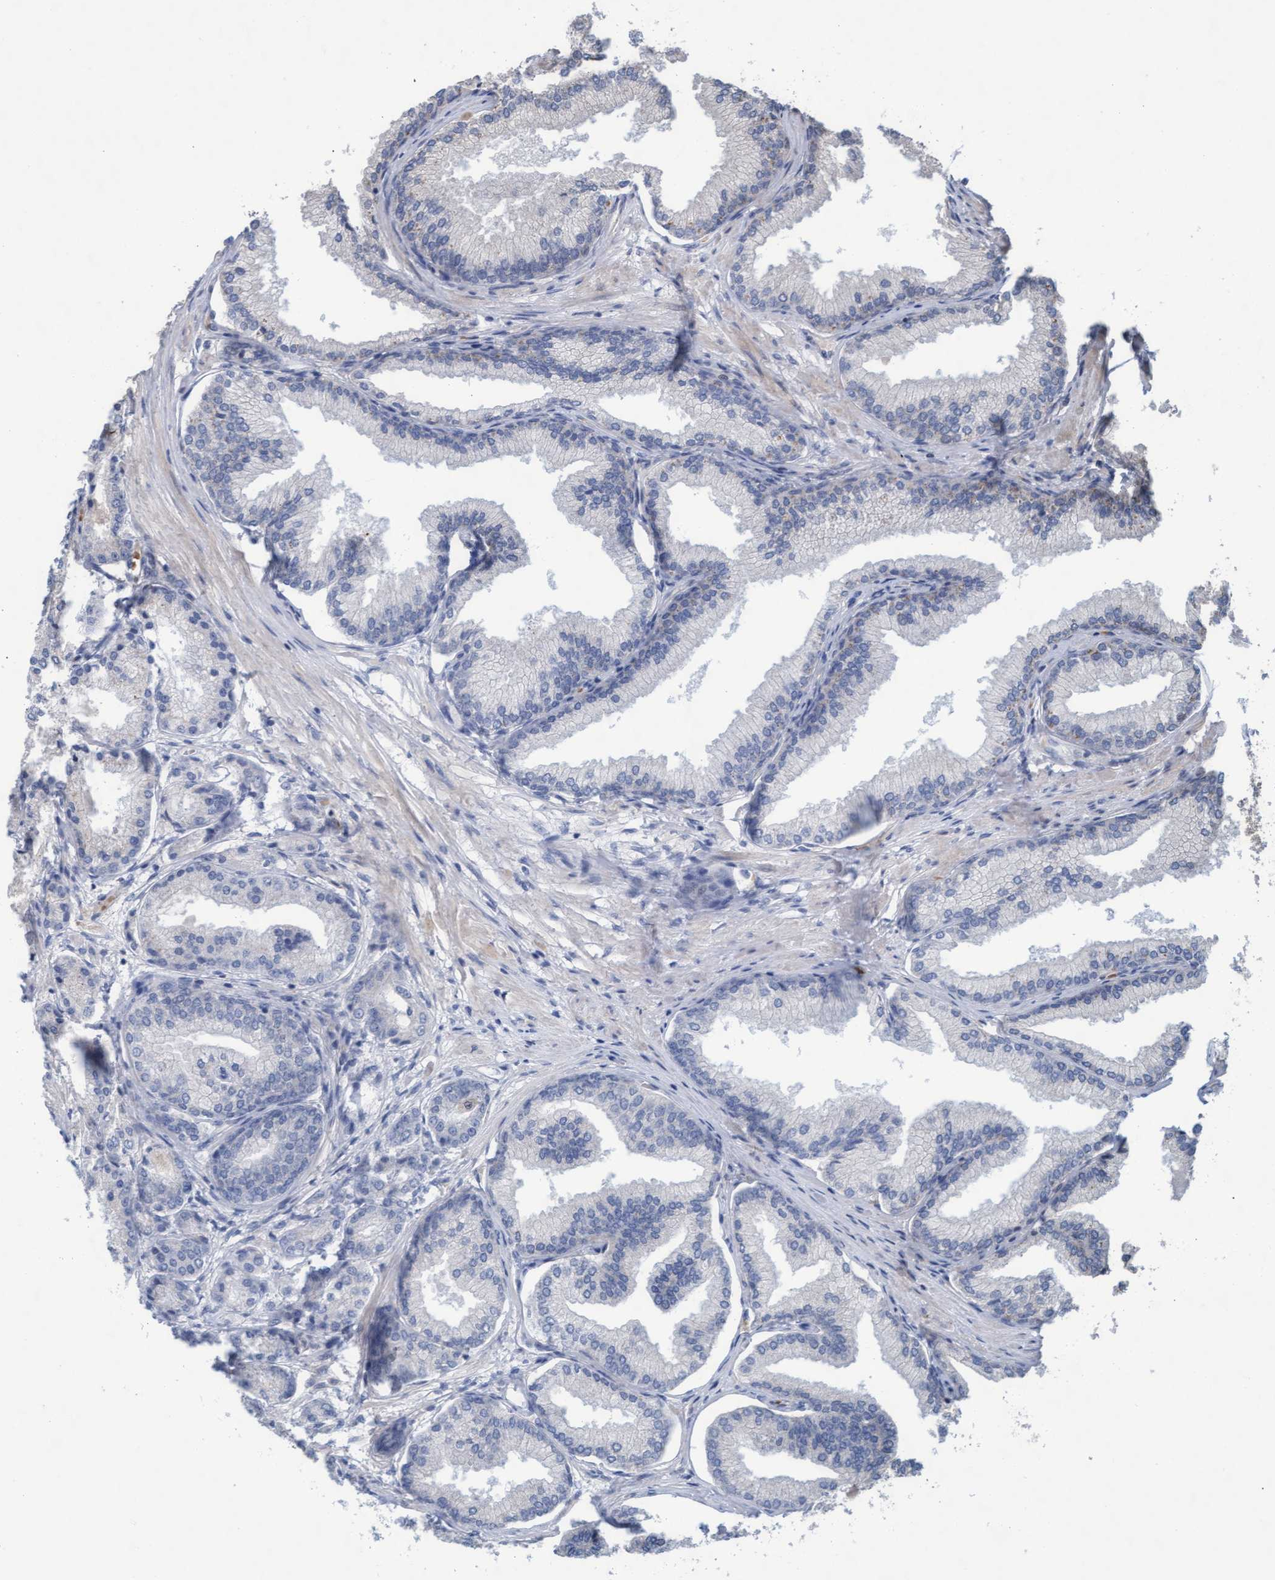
{"staining": {"intensity": "negative", "quantity": "none", "location": "none"}, "tissue": "prostate cancer", "cell_type": "Tumor cells", "image_type": "cancer", "snomed": [{"axis": "morphology", "description": "Adenocarcinoma, High grade"}, {"axis": "topography", "description": "Prostate"}], "caption": "There is no significant positivity in tumor cells of prostate high-grade adenocarcinoma. (Immunohistochemistry, brightfield microscopy, high magnification).", "gene": "KCNC2", "patient": {"sex": "male", "age": 59}}